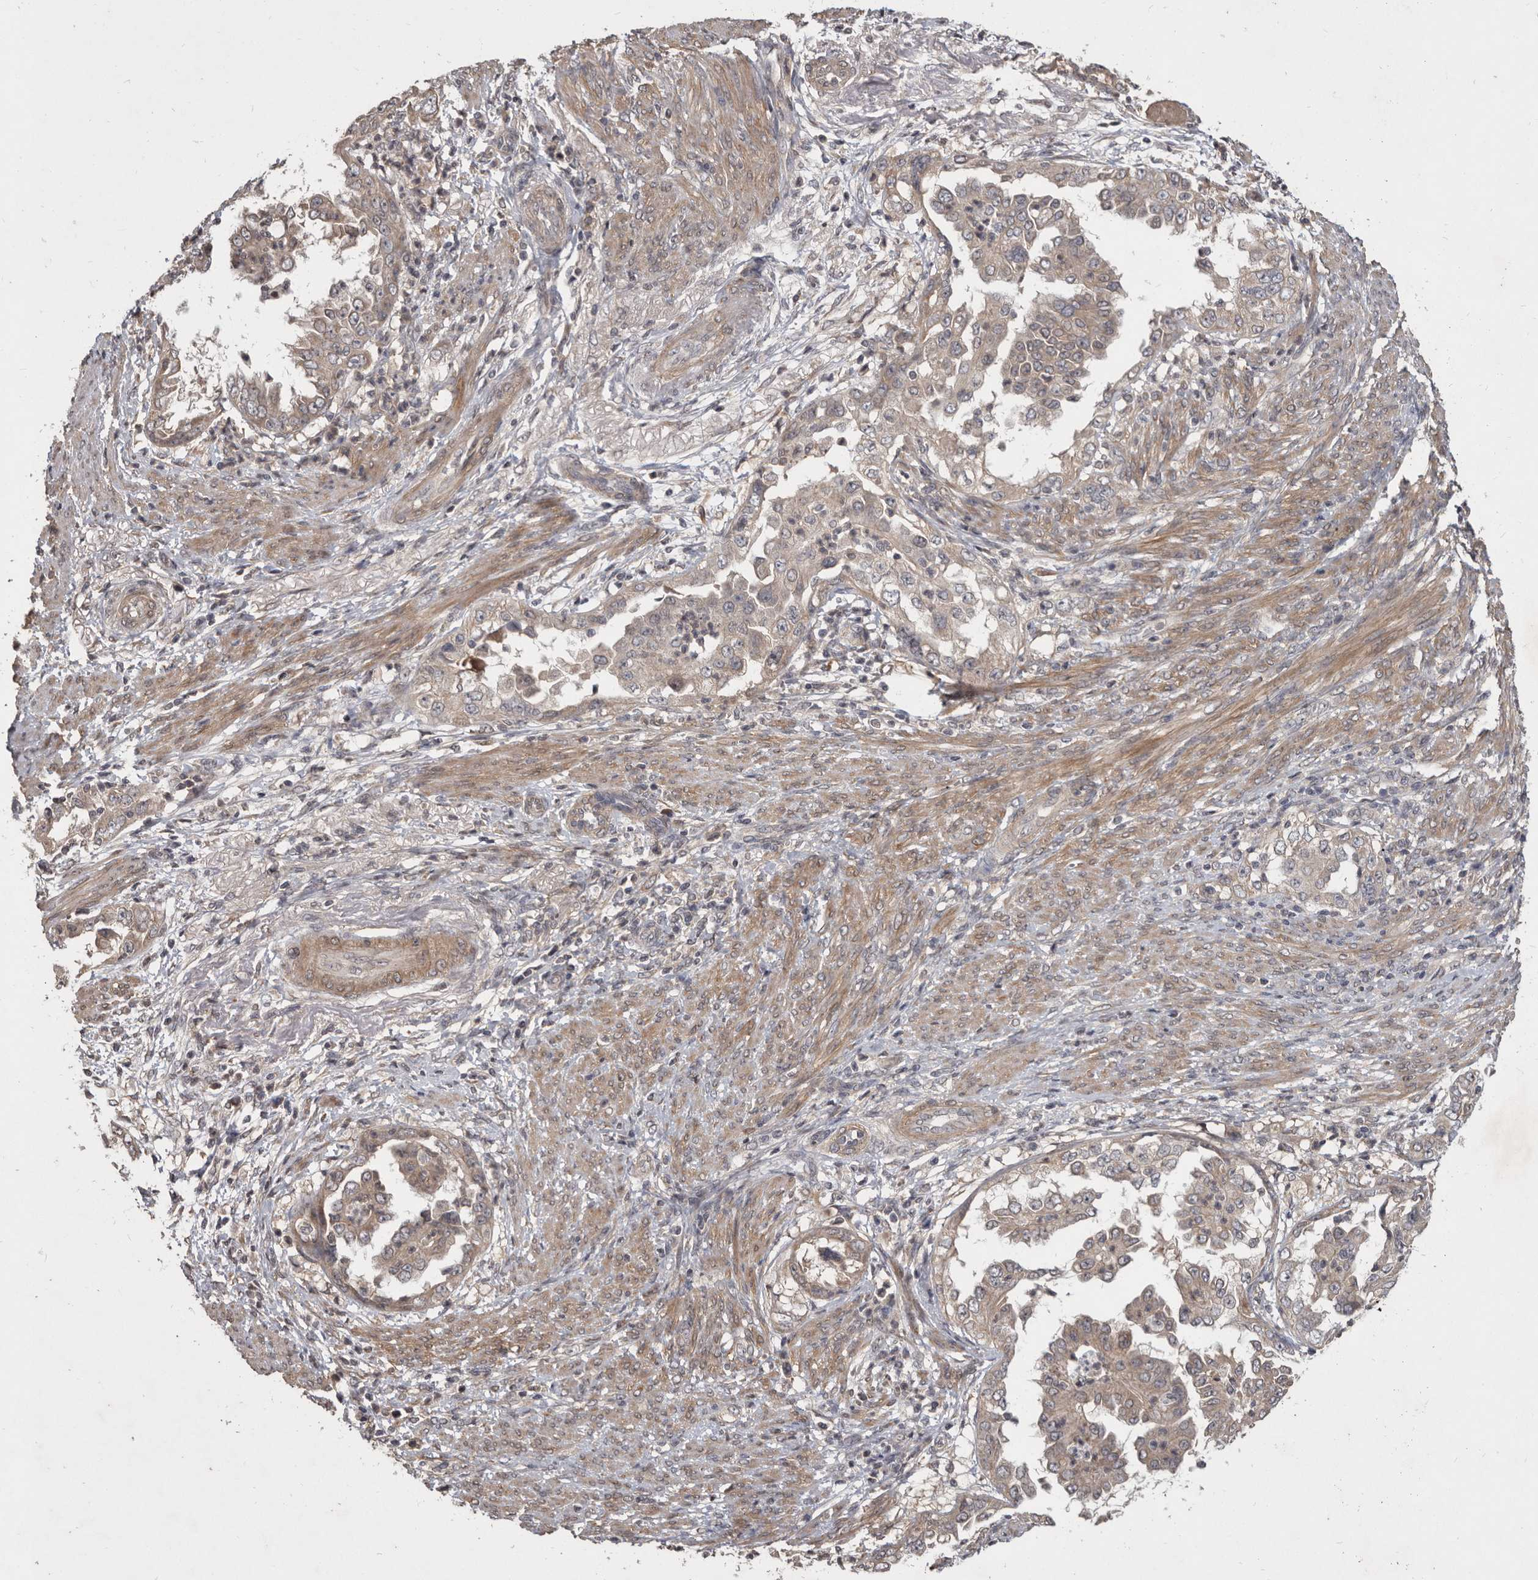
{"staining": {"intensity": "weak", "quantity": ">75%", "location": "cytoplasmic/membranous"}, "tissue": "endometrial cancer", "cell_type": "Tumor cells", "image_type": "cancer", "snomed": [{"axis": "morphology", "description": "Adenocarcinoma, NOS"}, {"axis": "topography", "description": "Endometrium"}], "caption": "A histopathology image of human endometrial adenocarcinoma stained for a protein shows weak cytoplasmic/membranous brown staining in tumor cells.", "gene": "DNAJC28", "patient": {"sex": "female", "age": 85}}